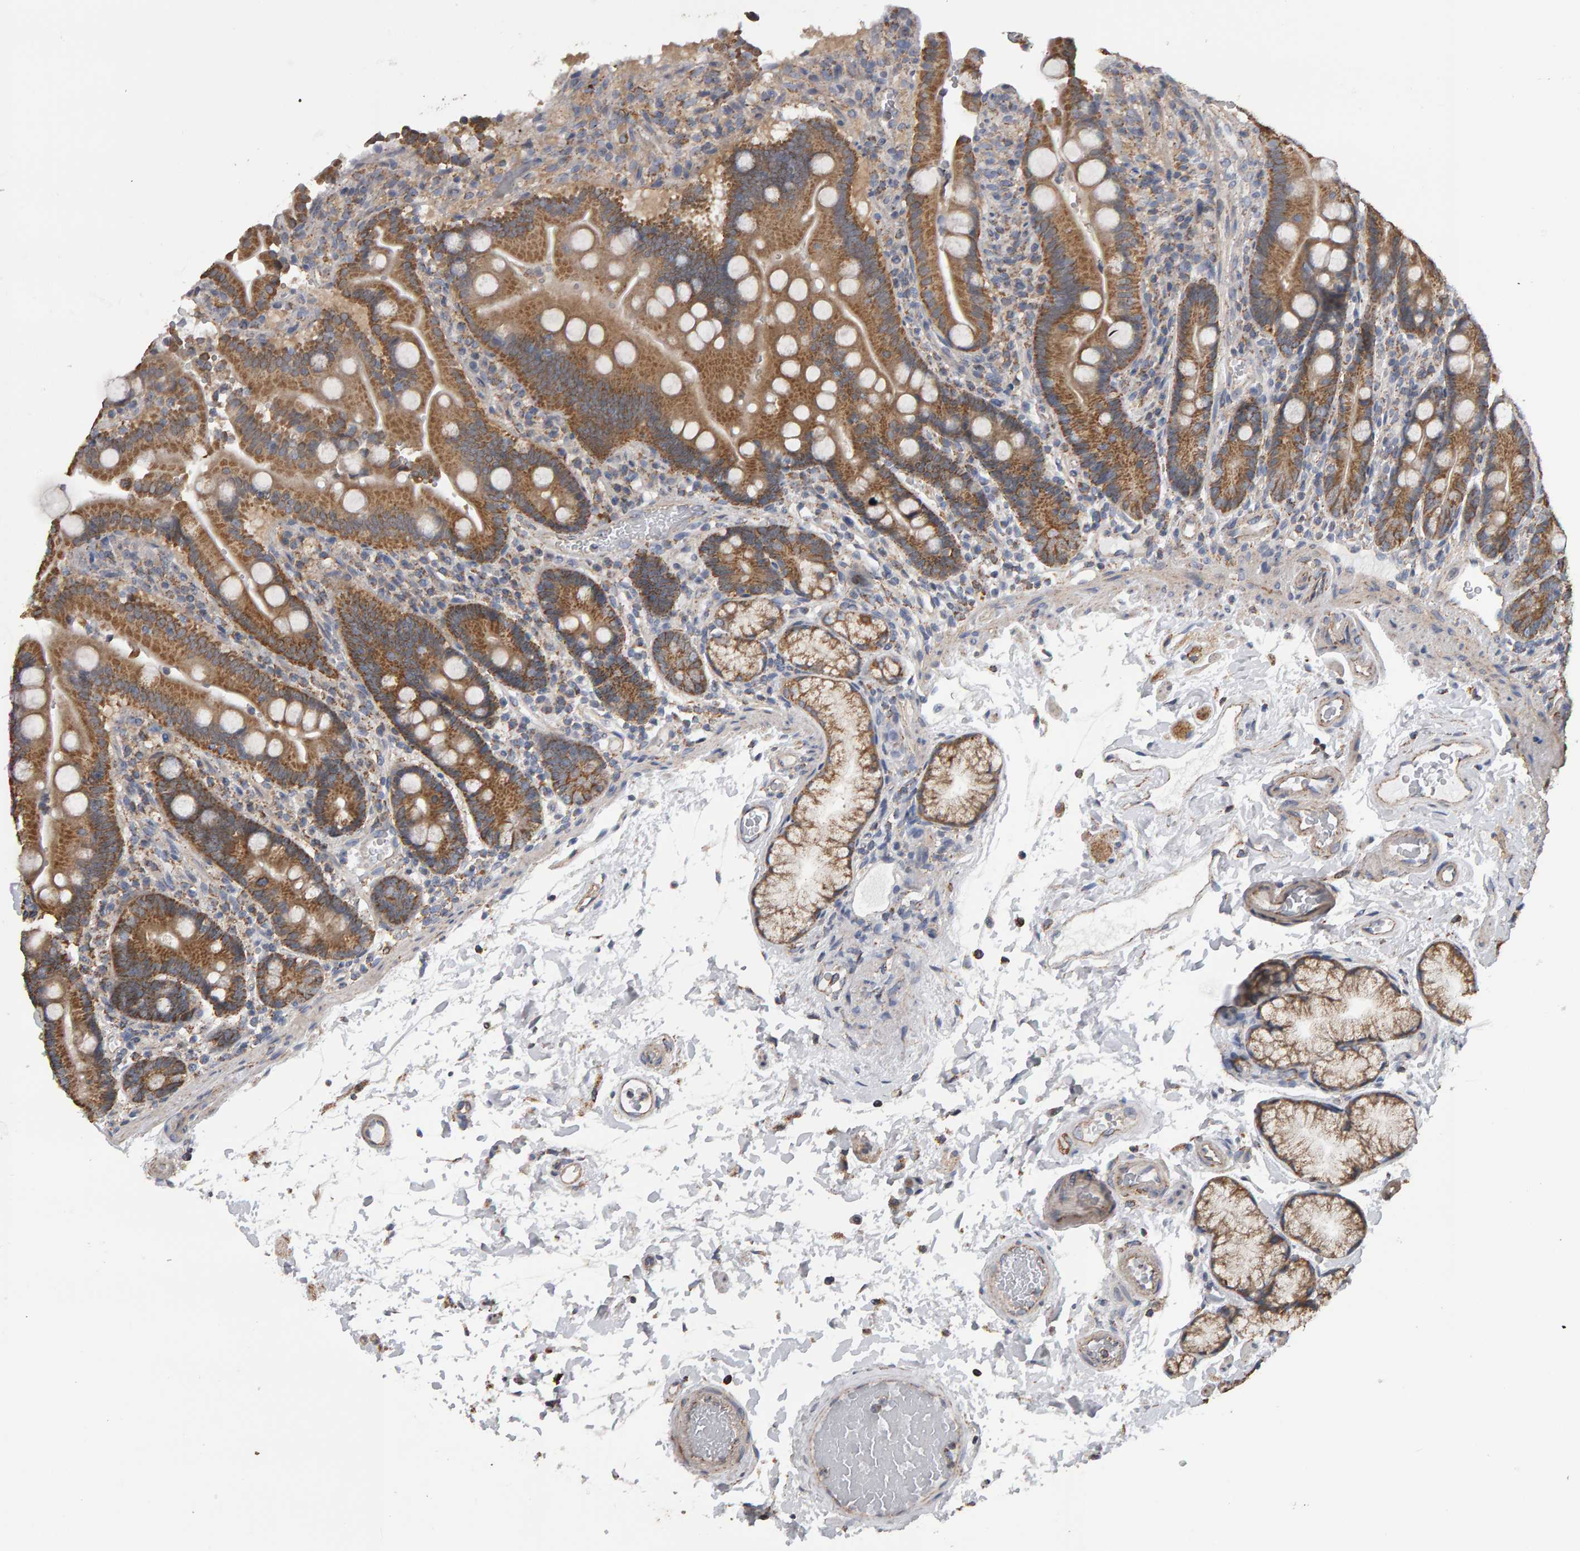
{"staining": {"intensity": "moderate", "quantity": ">75%", "location": "cytoplasmic/membranous"}, "tissue": "duodenum", "cell_type": "Glandular cells", "image_type": "normal", "snomed": [{"axis": "morphology", "description": "Normal tissue, NOS"}, {"axis": "topography", "description": "Small intestine, NOS"}], "caption": "High-magnification brightfield microscopy of normal duodenum stained with DAB (brown) and counterstained with hematoxylin (blue). glandular cells exhibit moderate cytoplasmic/membranous positivity is identified in approximately>75% of cells.", "gene": "TOM1L1", "patient": {"sex": "female", "age": 71}}